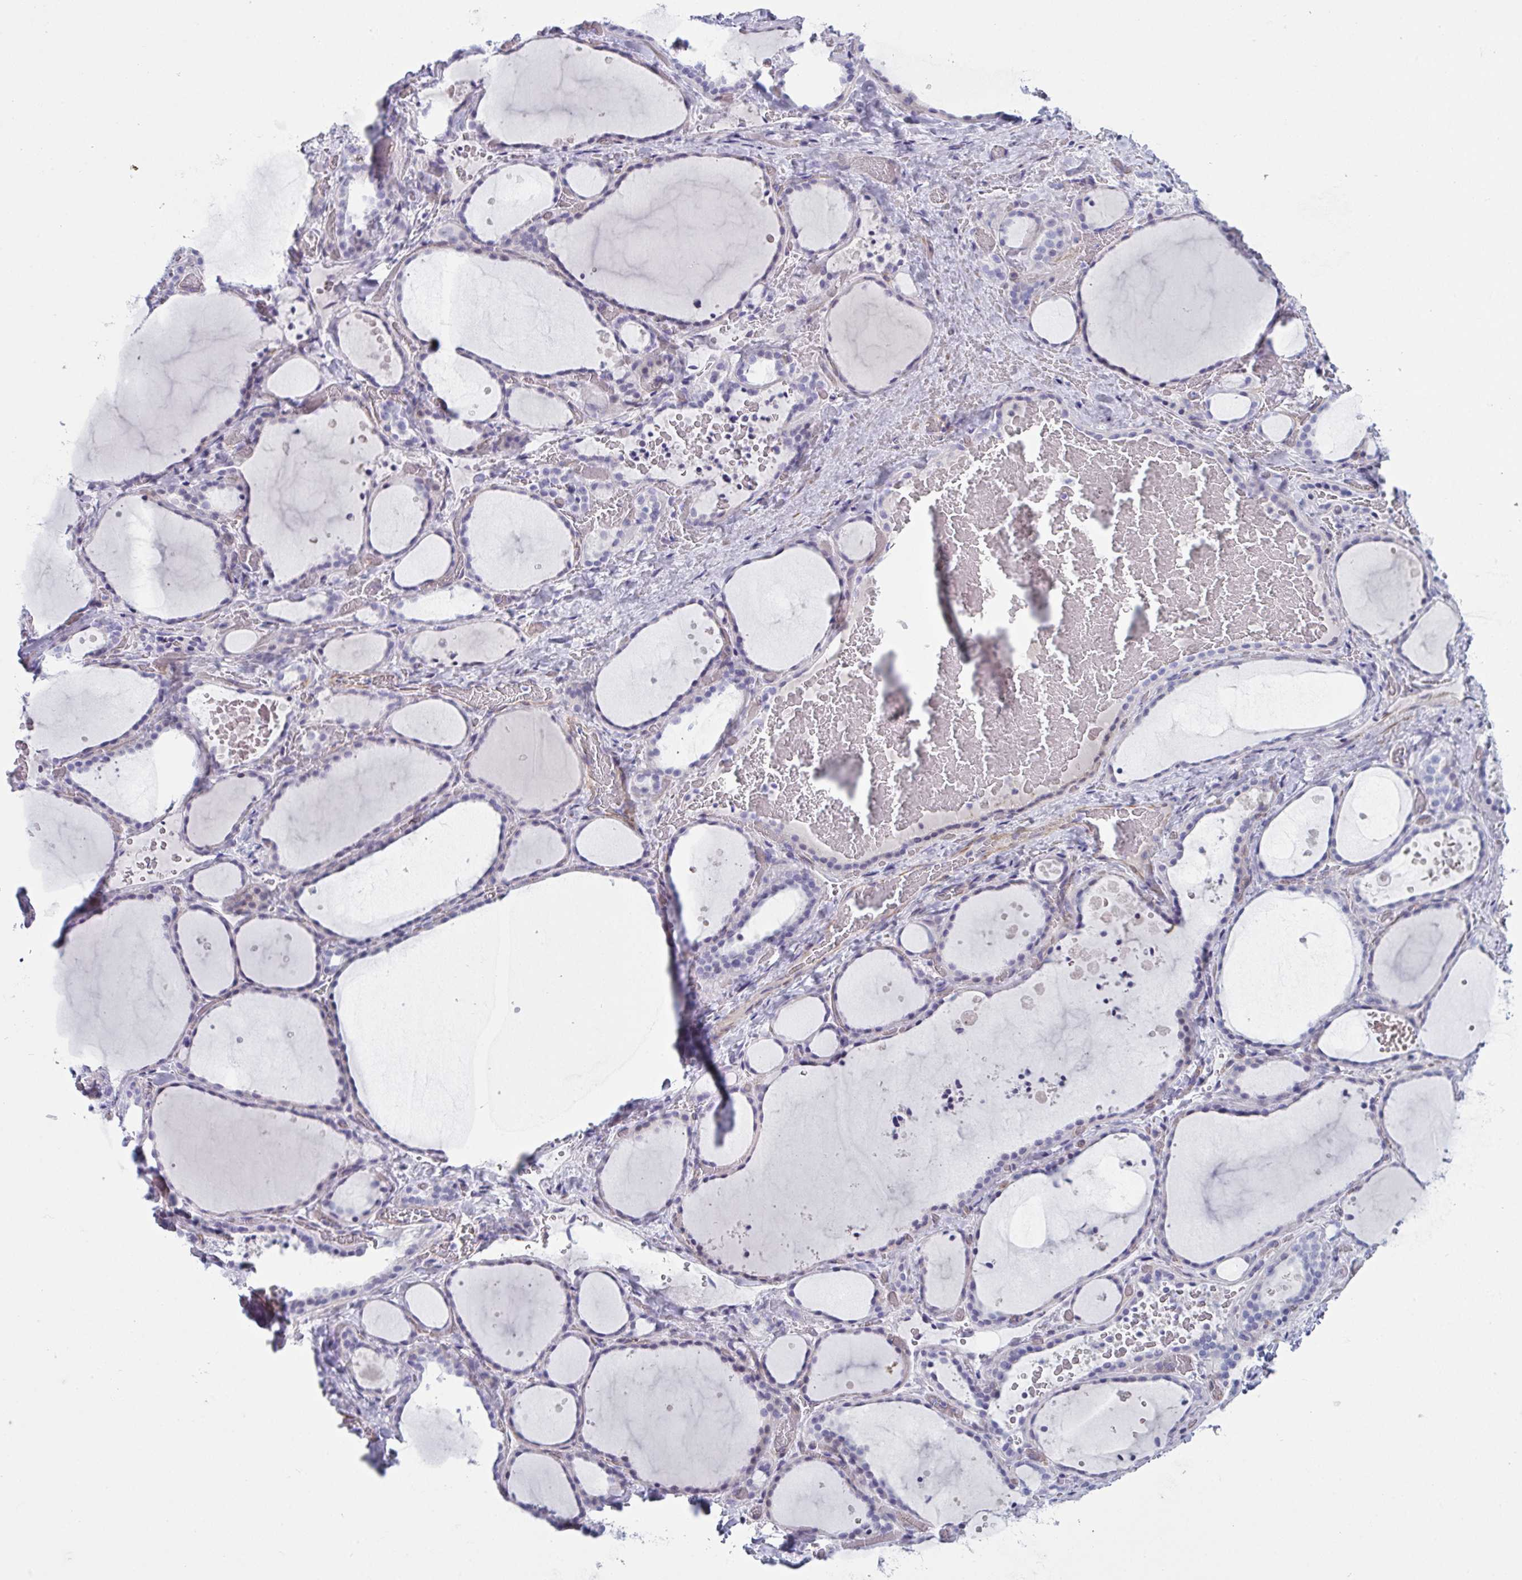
{"staining": {"intensity": "negative", "quantity": "none", "location": "none"}, "tissue": "thyroid gland", "cell_type": "Glandular cells", "image_type": "normal", "snomed": [{"axis": "morphology", "description": "Normal tissue, NOS"}, {"axis": "topography", "description": "Thyroid gland"}], "caption": "Human thyroid gland stained for a protein using IHC demonstrates no staining in glandular cells.", "gene": "OR5P3", "patient": {"sex": "female", "age": 36}}